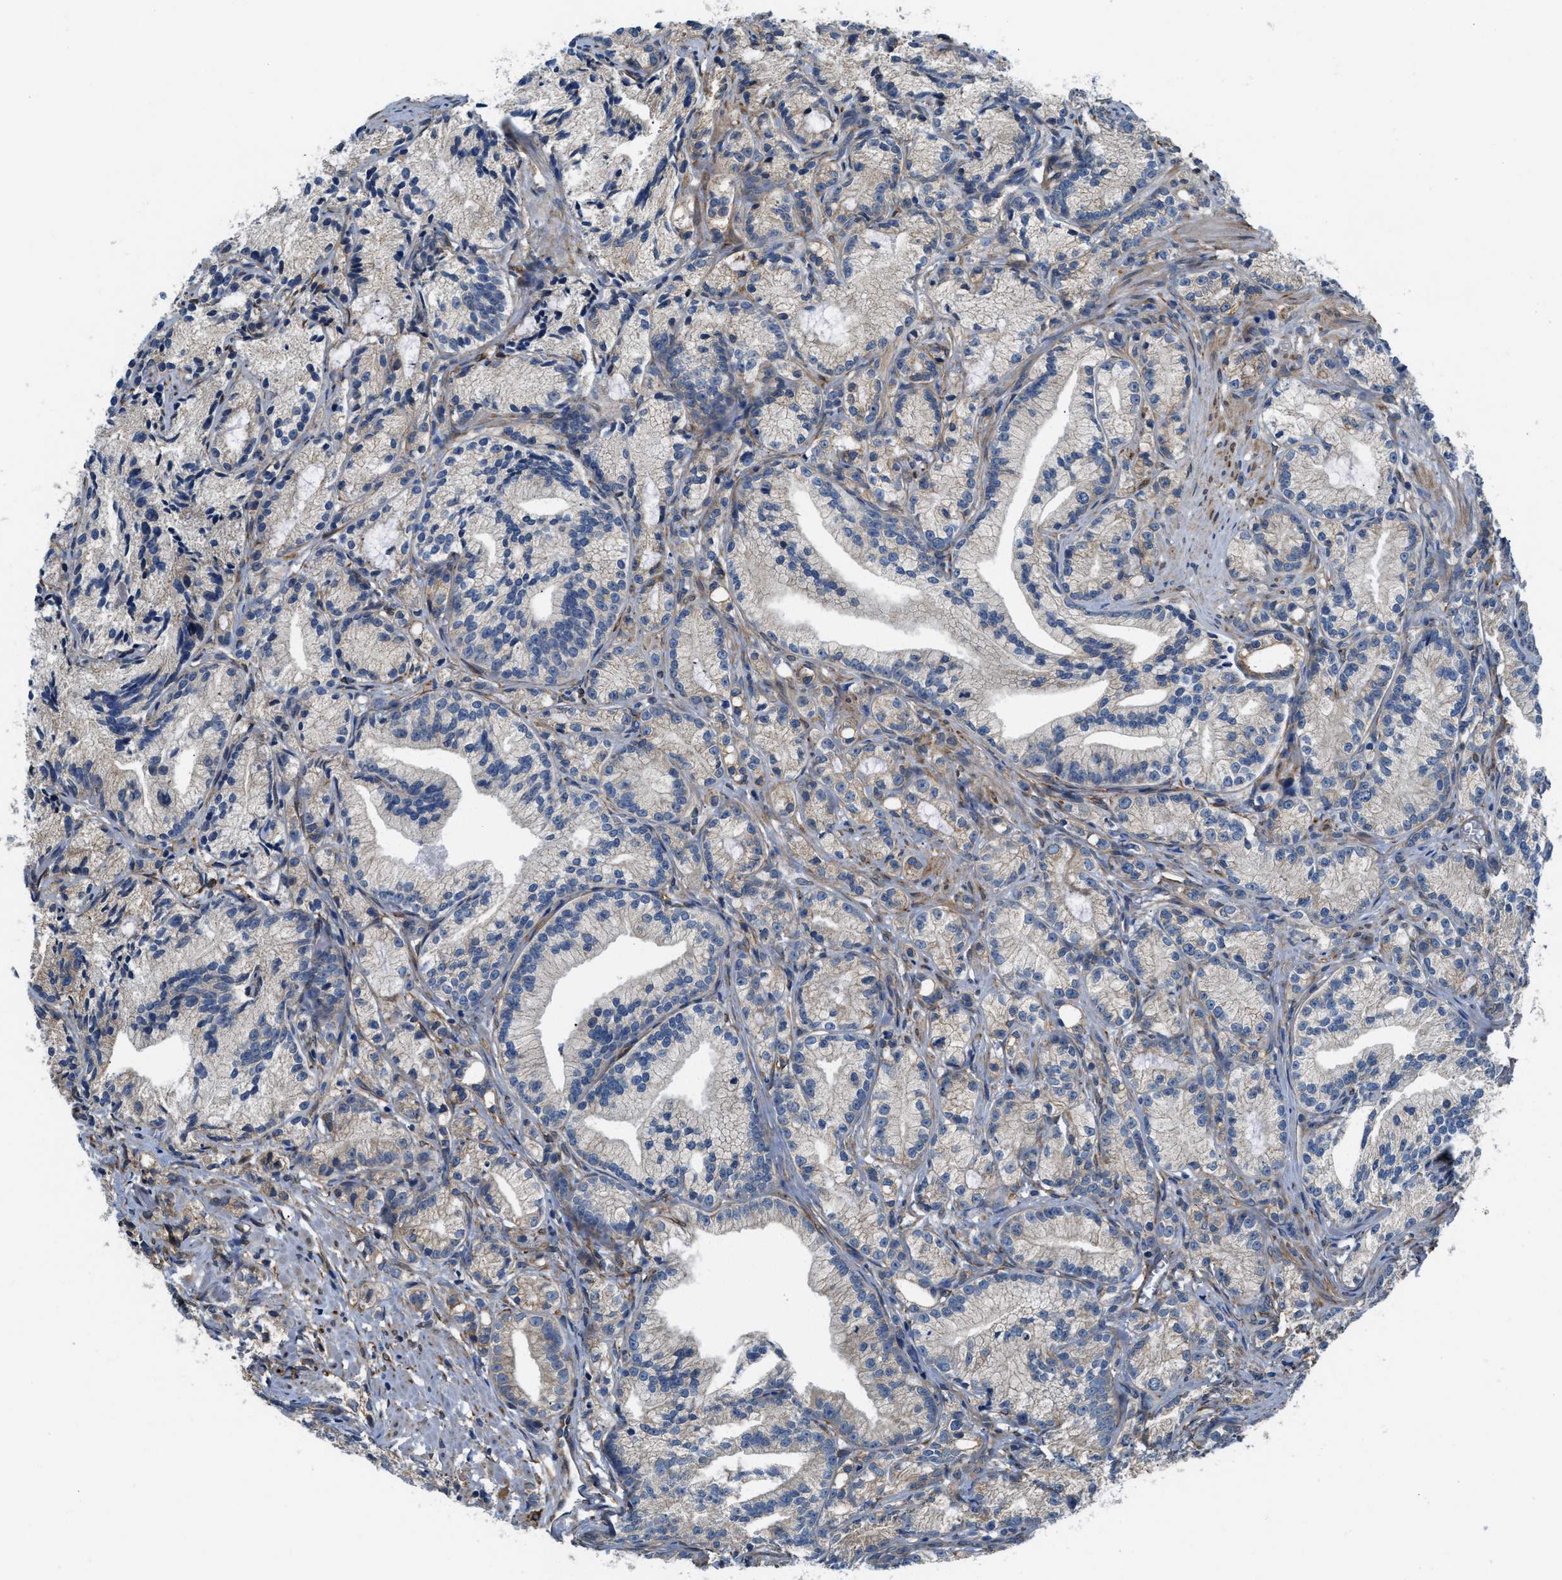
{"staining": {"intensity": "weak", "quantity": "25%-75%", "location": "cytoplasmic/membranous"}, "tissue": "prostate cancer", "cell_type": "Tumor cells", "image_type": "cancer", "snomed": [{"axis": "morphology", "description": "Adenocarcinoma, Low grade"}, {"axis": "topography", "description": "Prostate"}], "caption": "This is a micrograph of immunohistochemistry (IHC) staining of prostate adenocarcinoma (low-grade), which shows weak positivity in the cytoplasmic/membranous of tumor cells.", "gene": "ARL6IP5", "patient": {"sex": "male", "age": 89}}